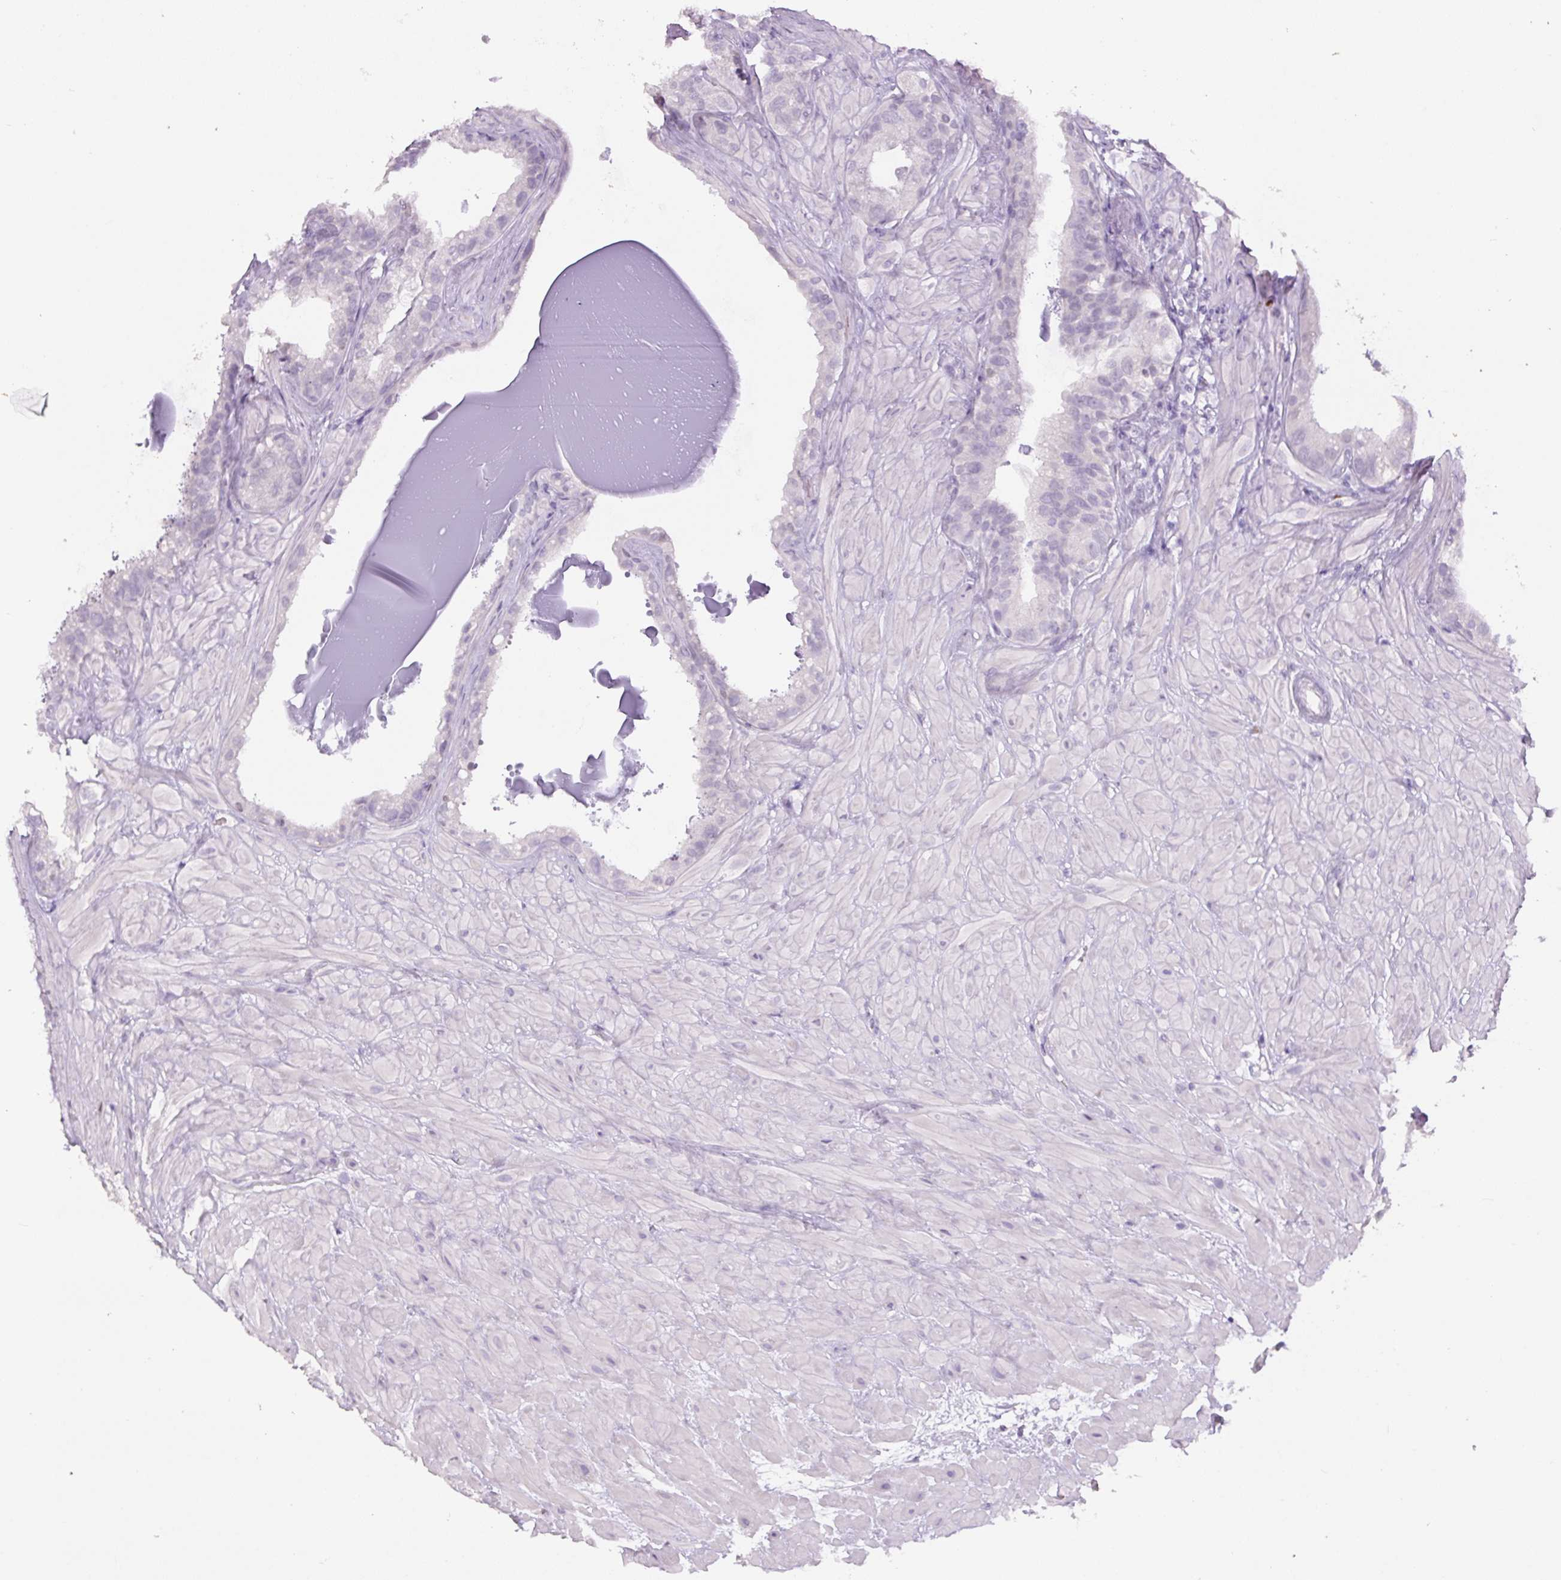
{"staining": {"intensity": "negative", "quantity": "none", "location": "none"}, "tissue": "seminal vesicle", "cell_type": "Glandular cells", "image_type": "normal", "snomed": [{"axis": "morphology", "description": "Normal tissue, NOS"}, {"axis": "topography", "description": "Seminal veicle"}, {"axis": "topography", "description": "Peripheral nerve tissue"}], "caption": "This is a image of immunohistochemistry staining of unremarkable seminal vesicle, which shows no staining in glandular cells. The staining is performed using DAB brown chromogen with nuclei counter-stained in using hematoxylin.", "gene": "SIX1", "patient": {"sex": "male", "age": 76}}